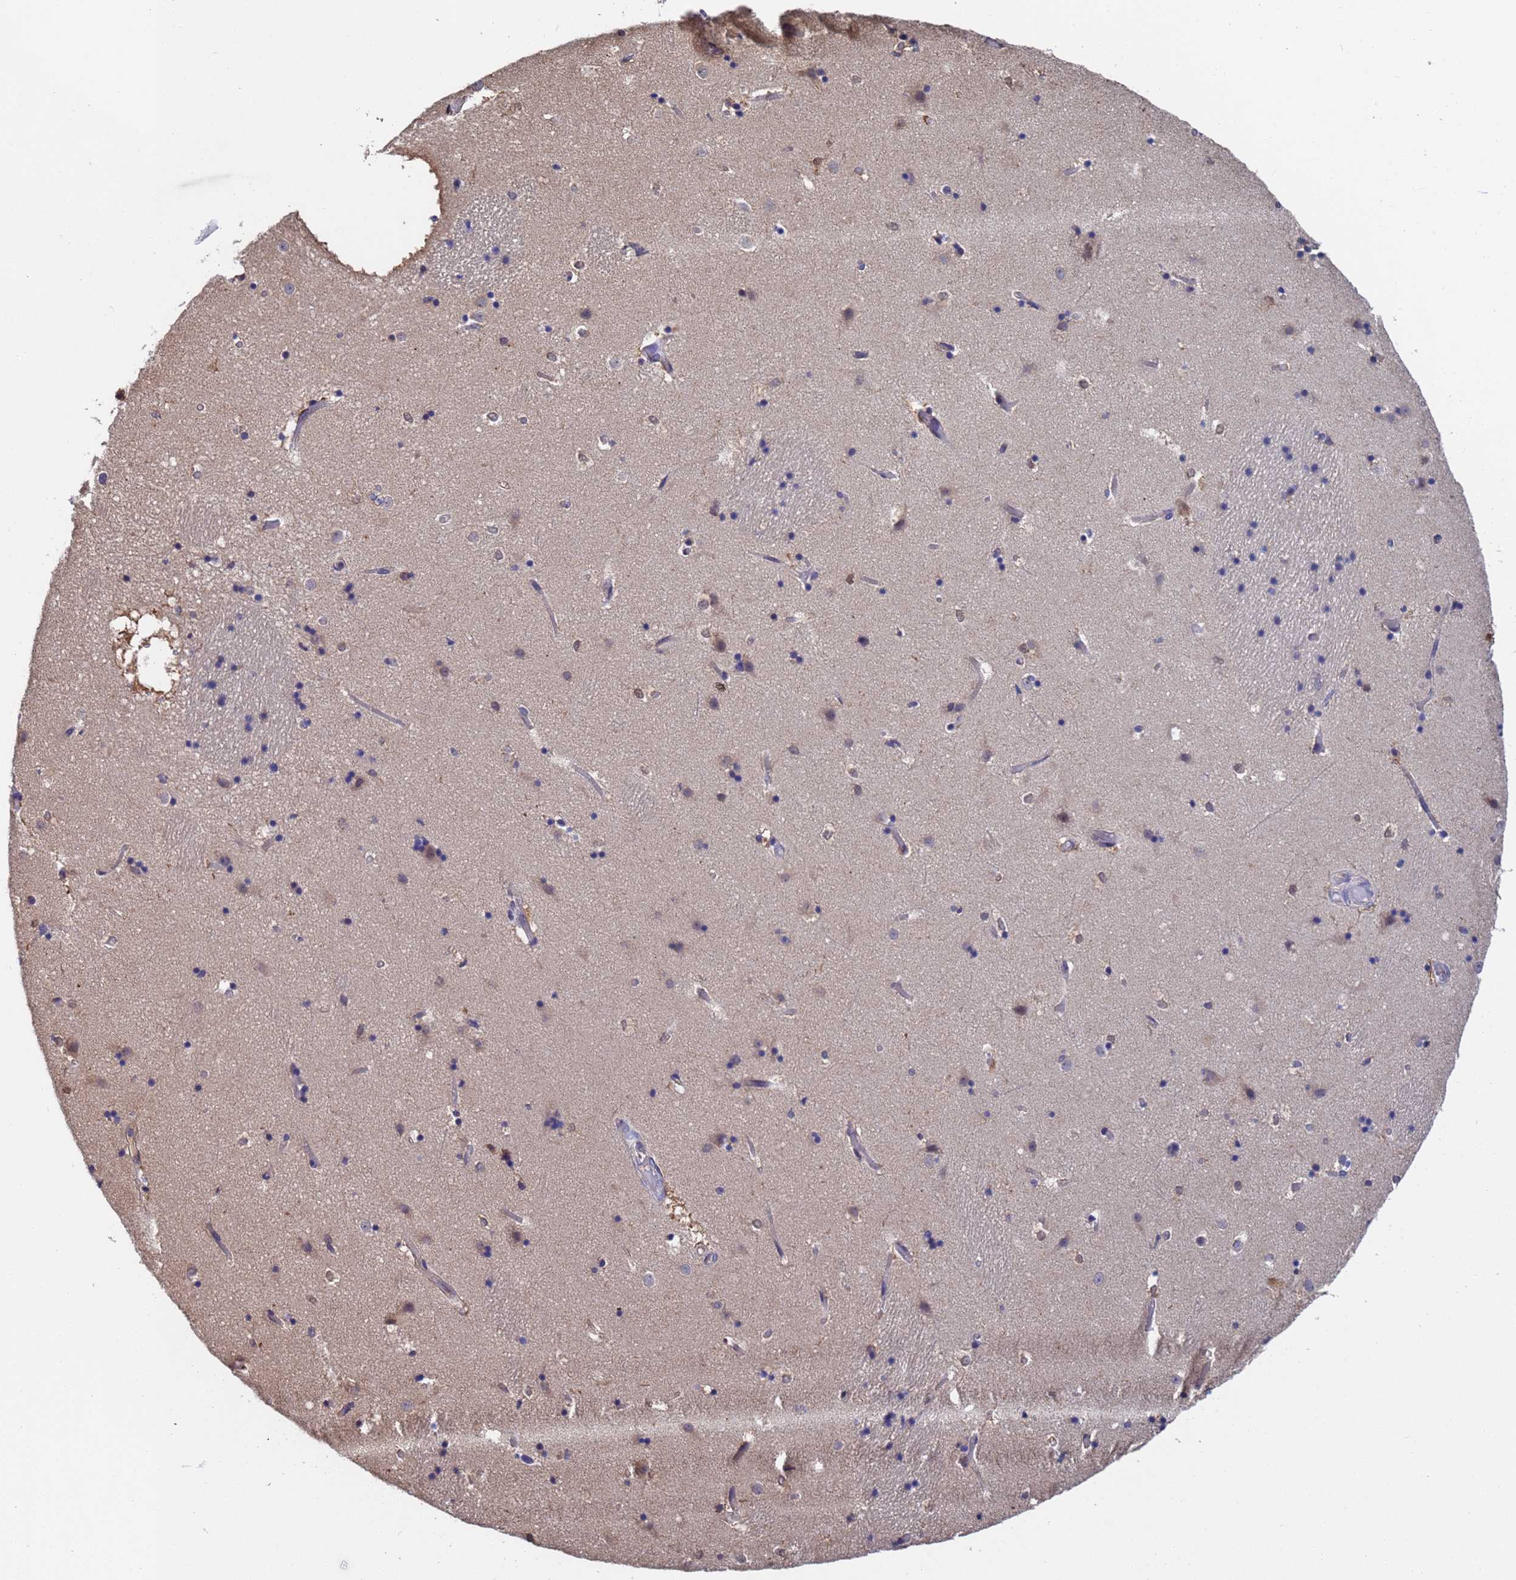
{"staining": {"intensity": "moderate", "quantity": "25%-75%", "location": "cytoplasmic/membranous,nuclear"}, "tissue": "caudate", "cell_type": "Glial cells", "image_type": "normal", "snomed": [{"axis": "morphology", "description": "Normal tissue, NOS"}, {"axis": "topography", "description": "Lateral ventricle wall"}], "caption": "Human caudate stained for a protein (brown) demonstrates moderate cytoplasmic/membranous,nuclear positive staining in approximately 25%-75% of glial cells.", "gene": "FAM25A", "patient": {"sex": "female", "age": 52}}